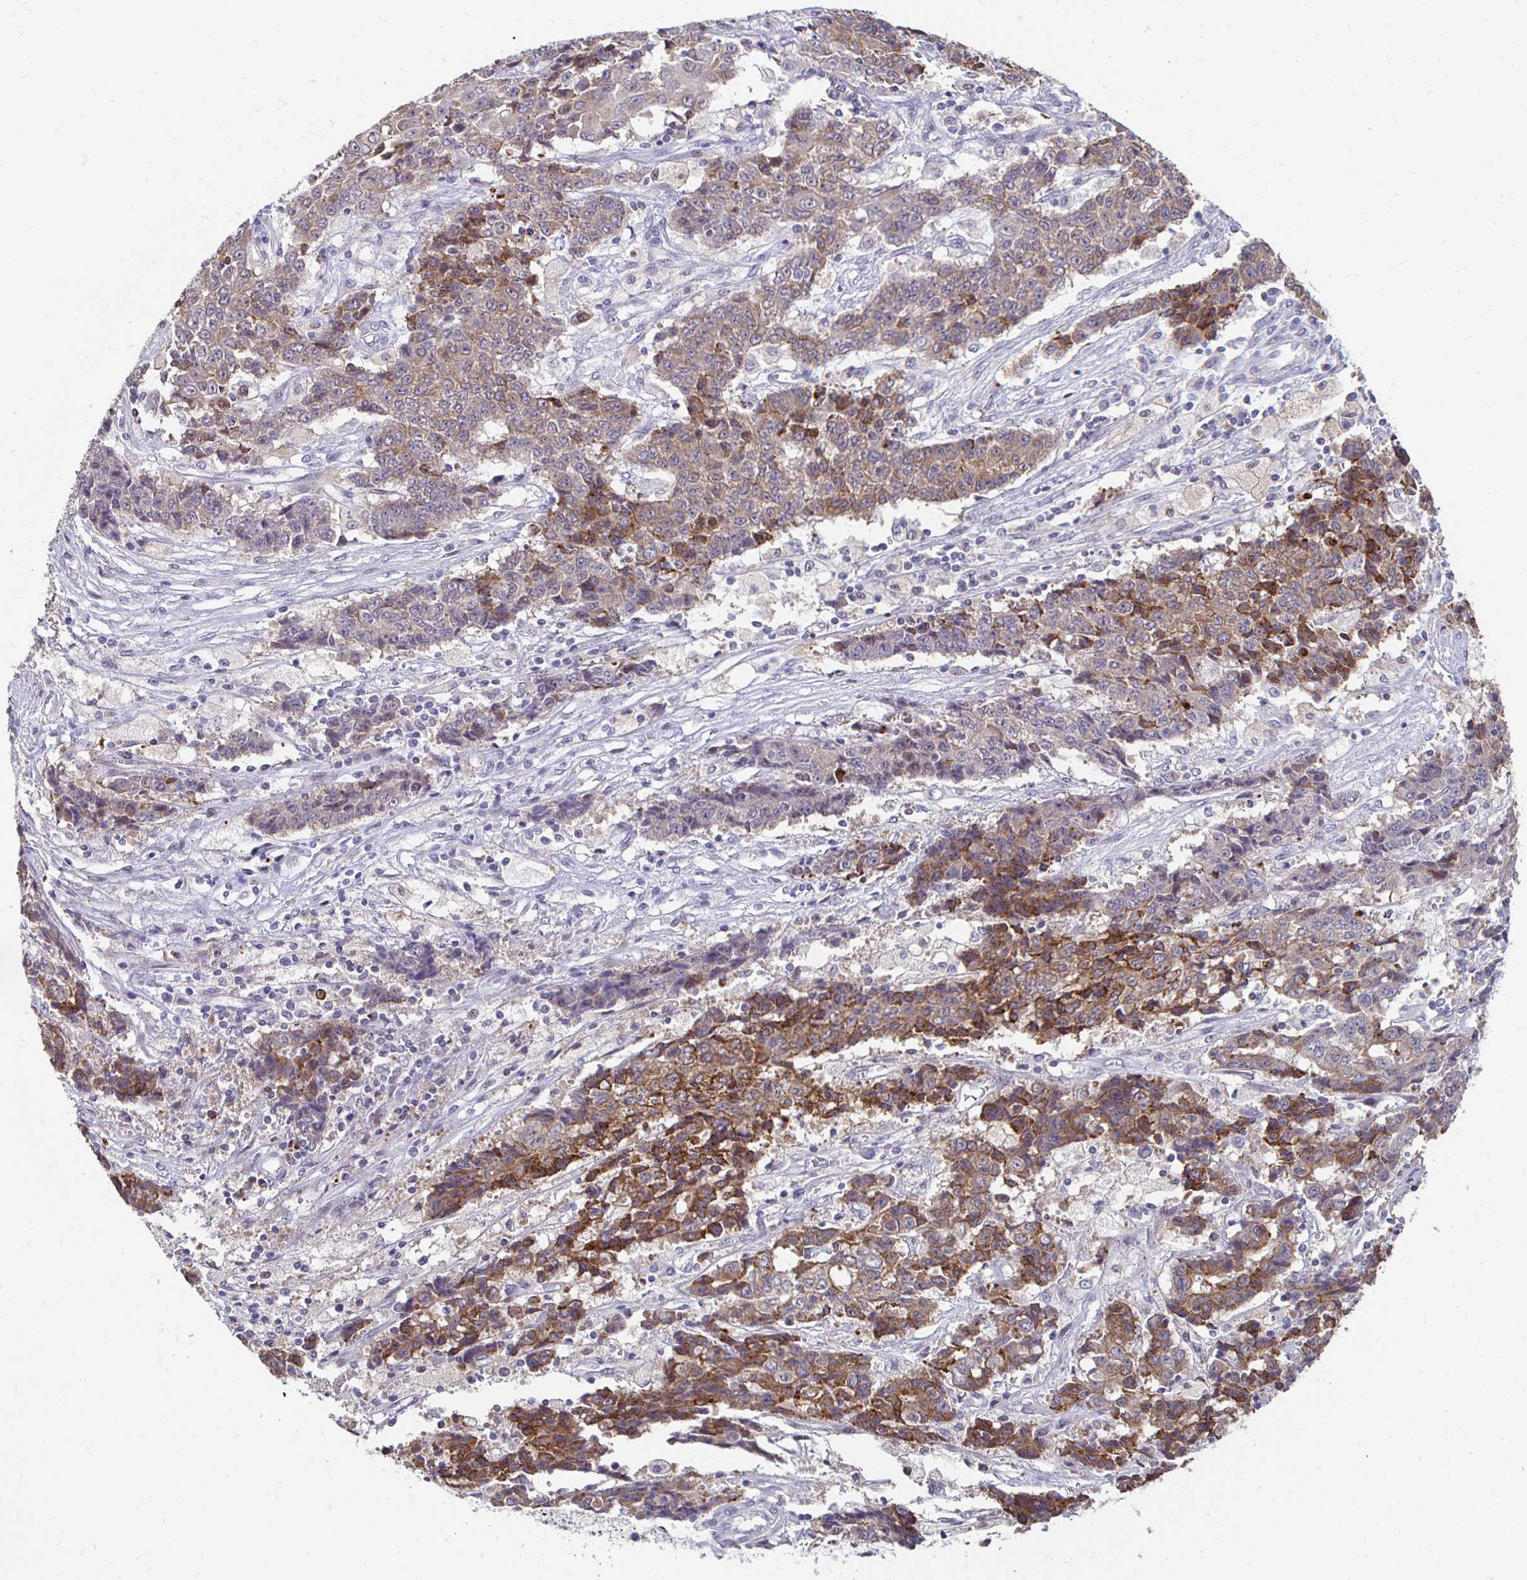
{"staining": {"intensity": "strong", "quantity": "25%-75%", "location": "cytoplasmic/membranous"}, "tissue": "ovarian cancer", "cell_type": "Tumor cells", "image_type": "cancer", "snomed": [{"axis": "morphology", "description": "Carcinoma, endometroid"}, {"axis": "topography", "description": "Ovary"}], "caption": "Protein expression analysis of human endometroid carcinoma (ovarian) reveals strong cytoplasmic/membranous staining in approximately 25%-75% of tumor cells.", "gene": "PADI2", "patient": {"sex": "female", "age": 42}}